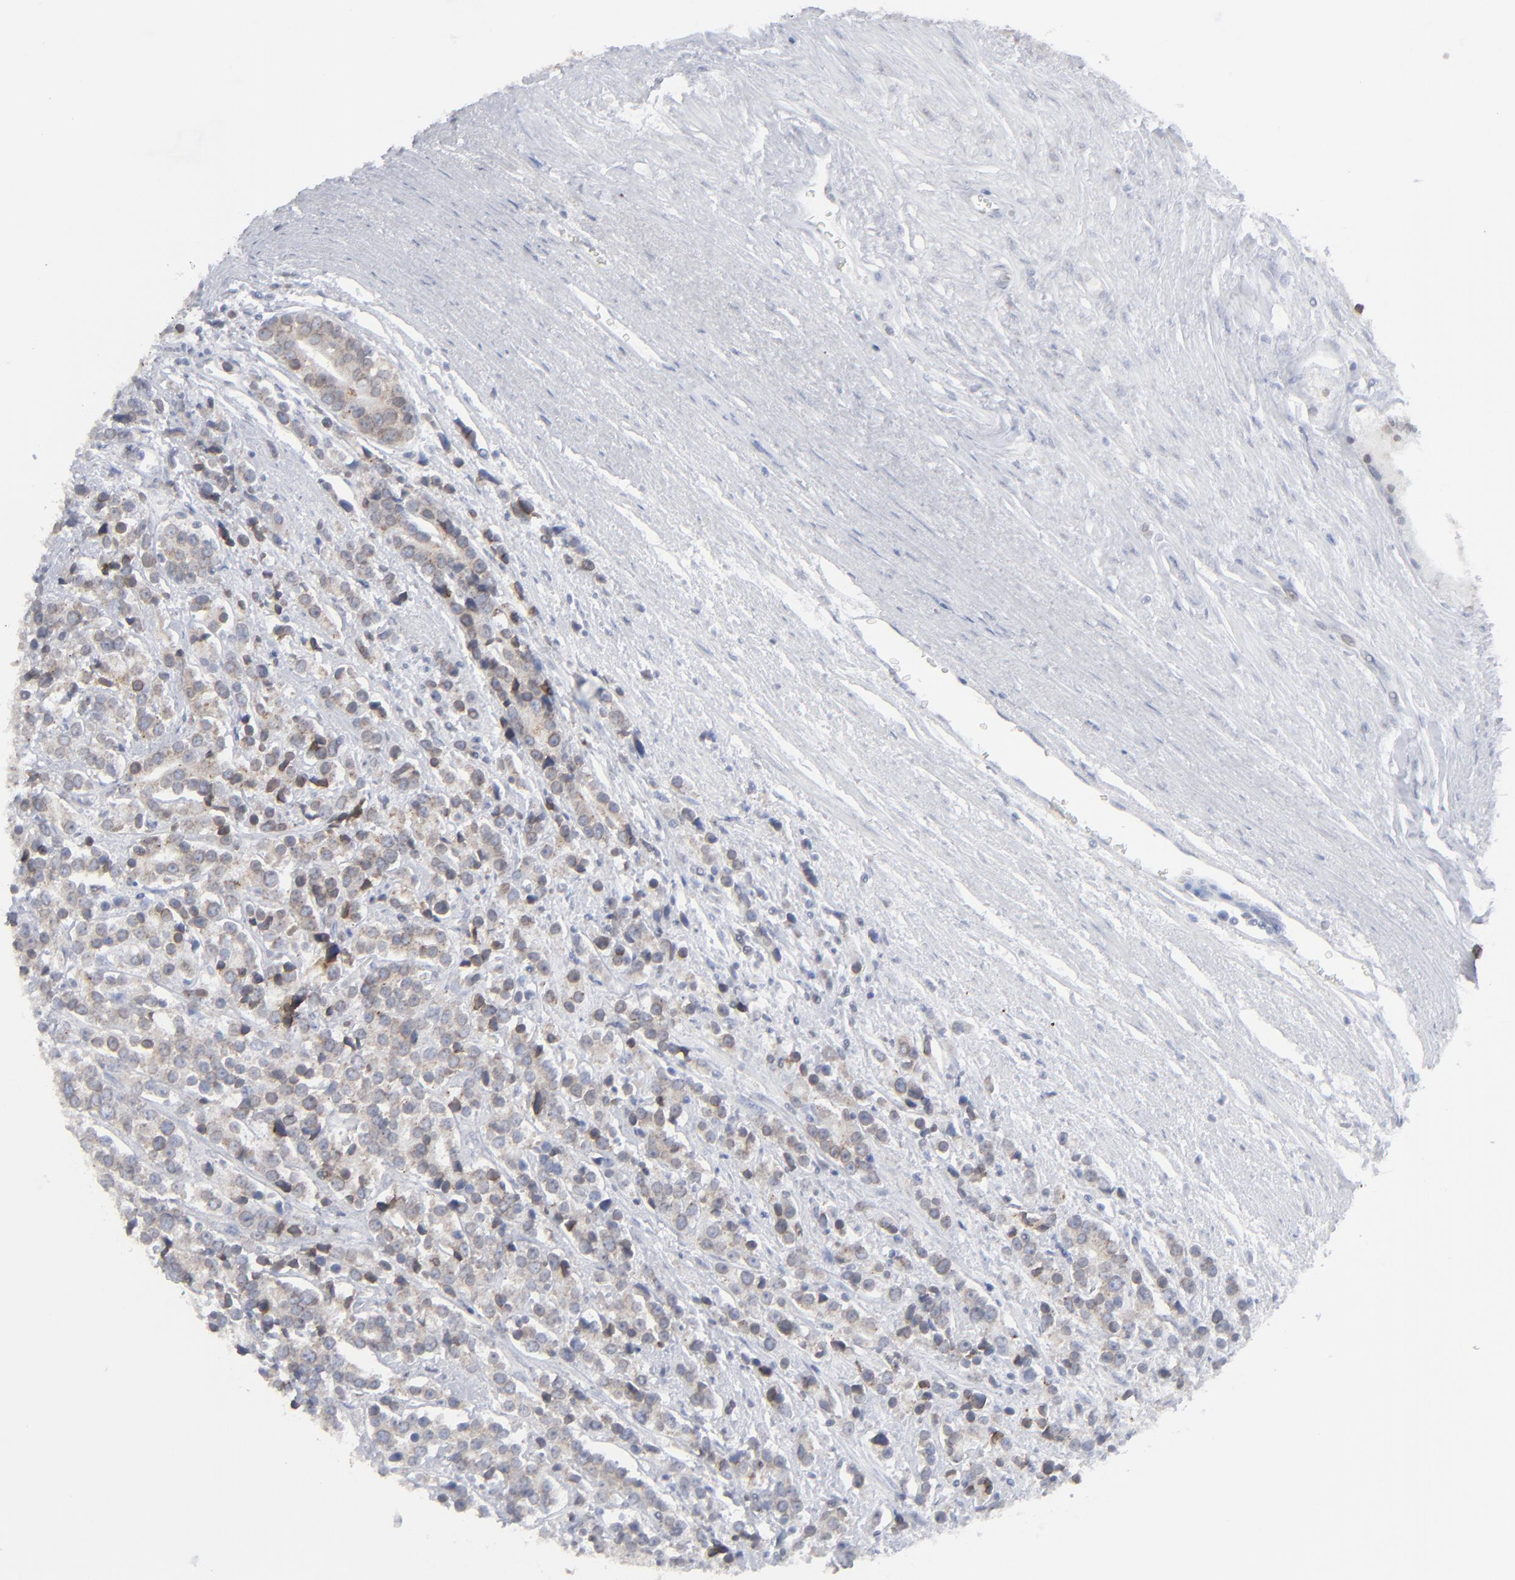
{"staining": {"intensity": "weak", "quantity": "25%-75%", "location": "cytoplasmic/membranous"}, "tissue": "prostate cancer", "cell_type": "Tumor cells", "image_type": "cancer", "snomed": [{"axis": "morphology", "description": "Adenocarcinoma, High grade"}, {"axis": "topography", "description": "Prostate"}], "caption": "Brown immunohistochemical staining in prostate cancer (high-grade adenocarcinoma) exhibits weak cytoplasmic/membranous expression in approximately 25%-75% of tumor cells.", "gene": "NUP88", "patient": {"sex": "male", "age": 71}}